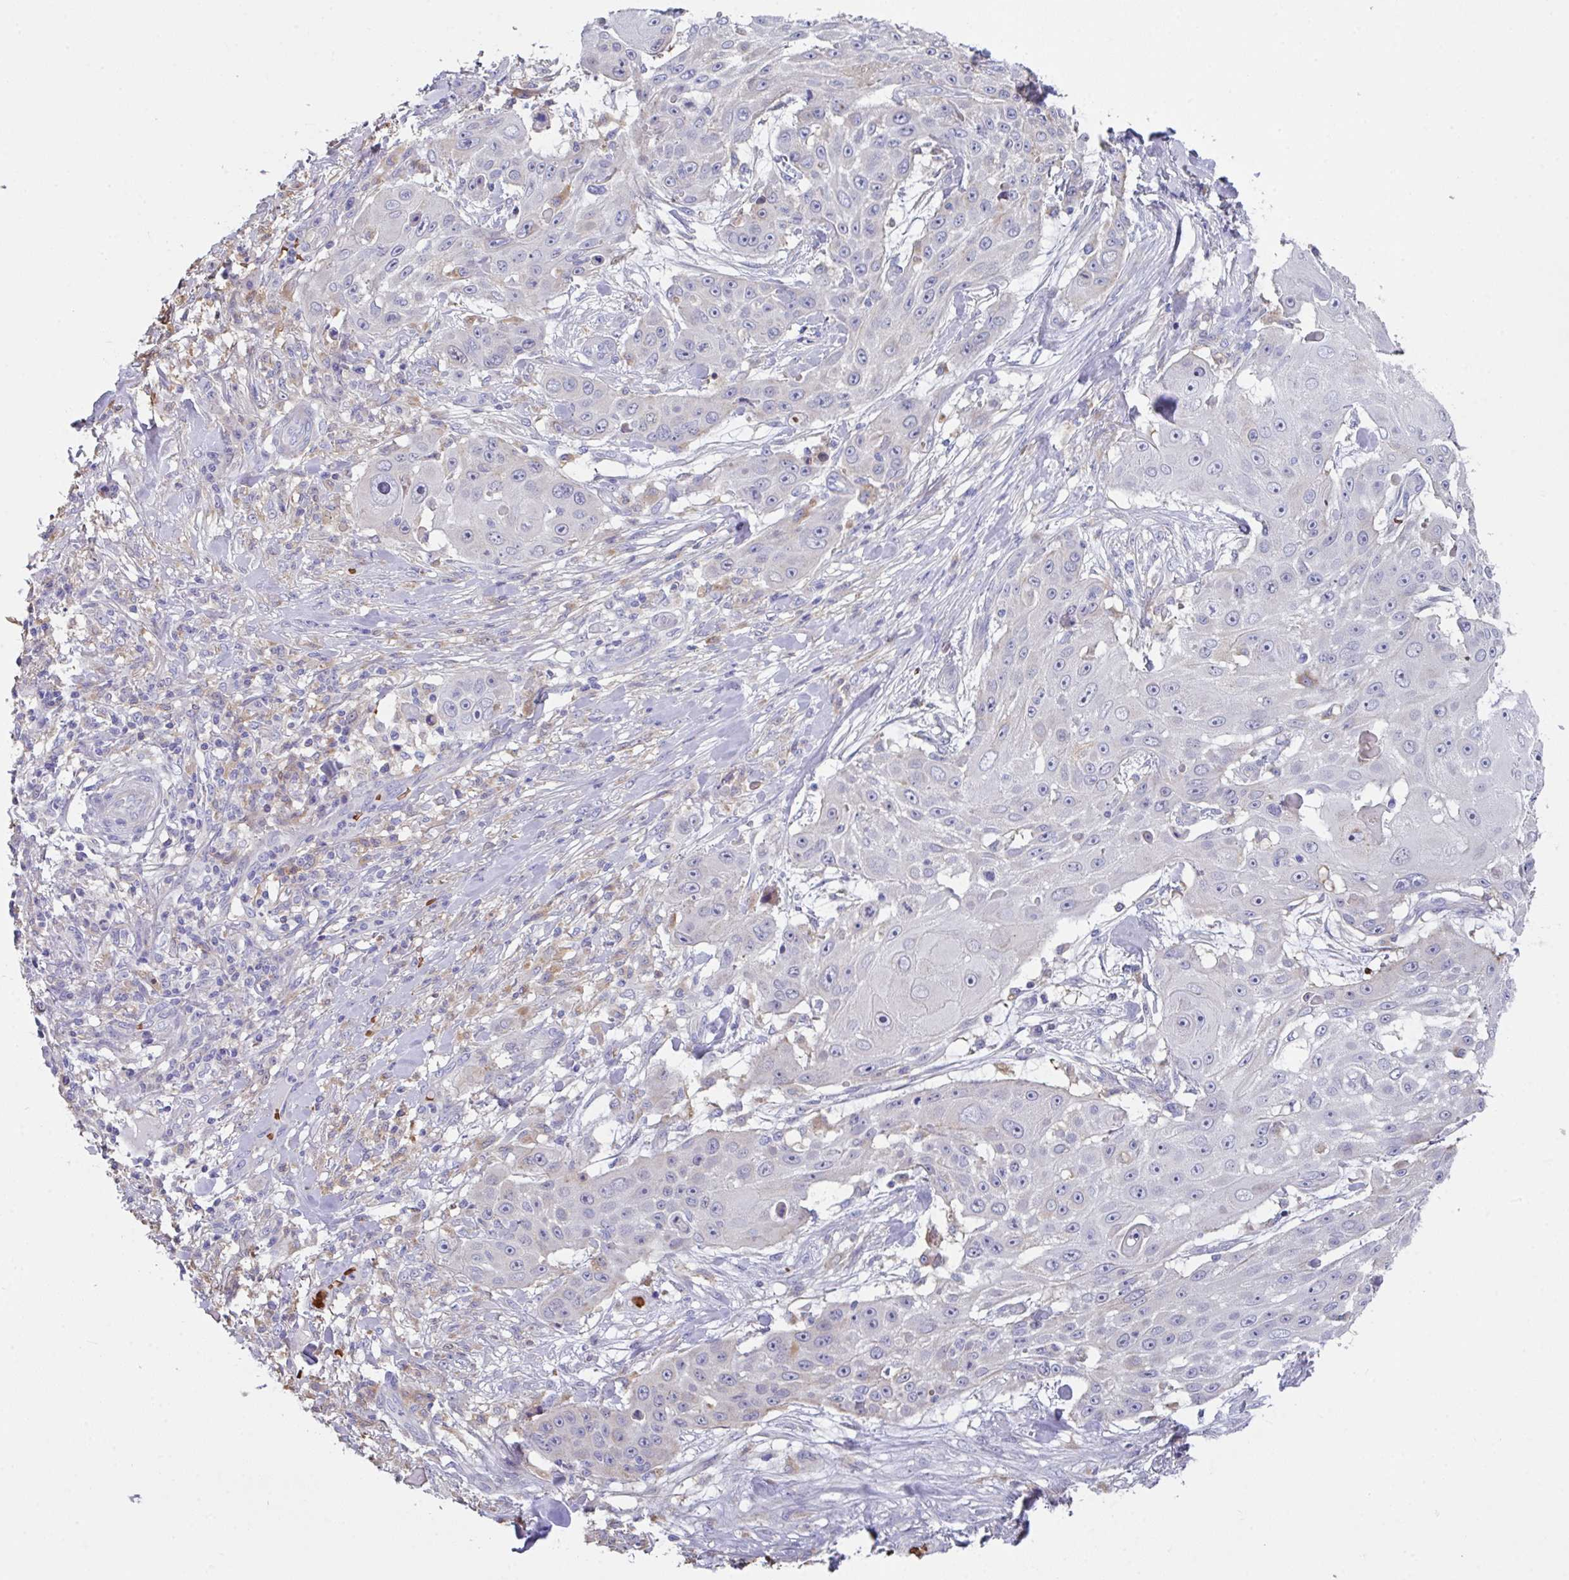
{"staining": {"intensity": "weak", "quantity": "<25%", "location": "cytoplasmic/membranous"}, "tissue": "skin cancer", "cell_type": "Tumor cells", "image_type": "cancer", "snomed": [{"axis": "morphology", "description": "Squamous cell carcinoma, NOS"}, {"axis": "topography", "description": "Skin"}], "caption": "Tumor cells show no significant staining in squamous cell carcinoma (skin).", "gene": "TFAP2C", "patient": {"sex": "female", "age": 86}}